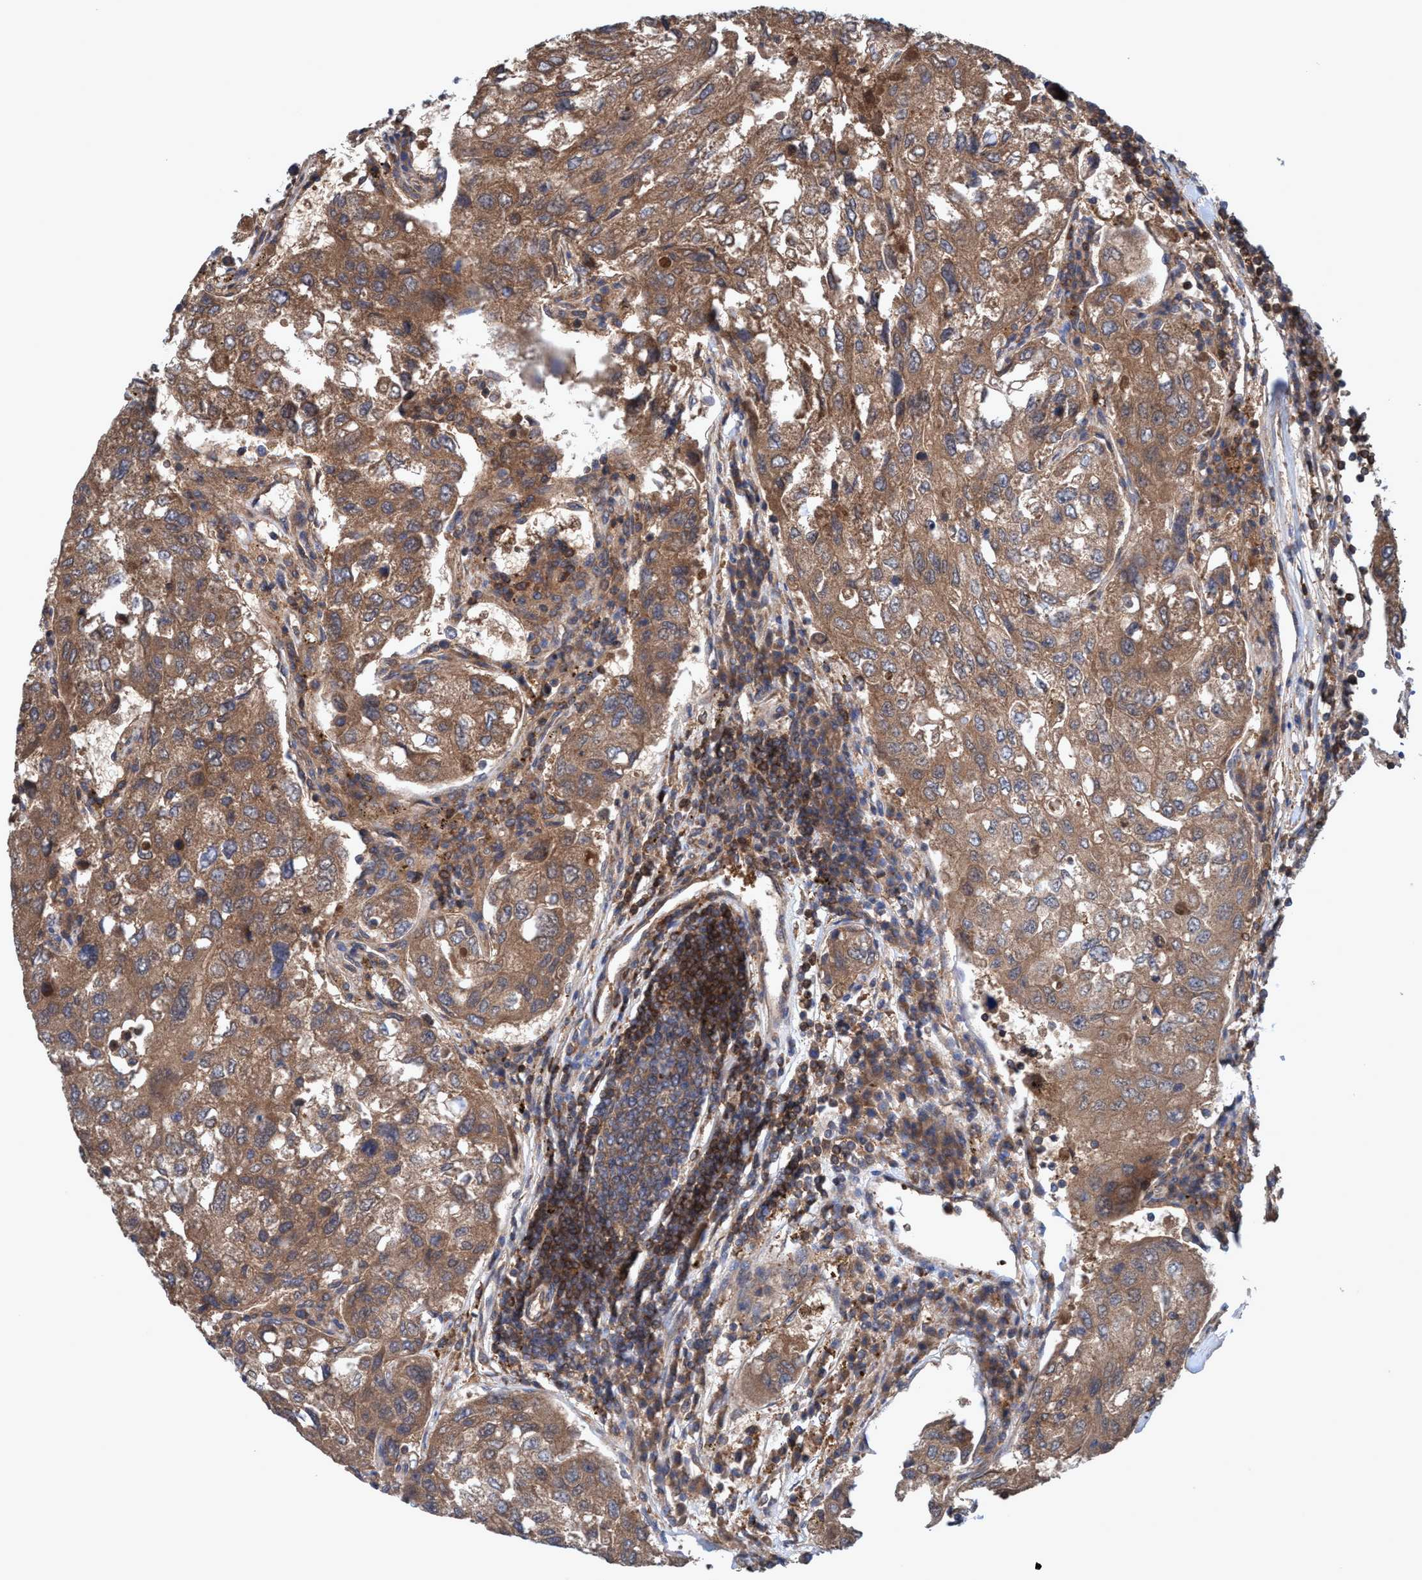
{"staining": {"intensity": "moderate", "quantity": ">75%", "location": "cytoplasmic/membranous"}, "tissue": "urothelial cancer", "cell_type": "Tumor cells", "image_type": "cancer", "snomed": [{"axis": "morphology", "description": "Urothelial carcinoma, High grade"}, {"axis": "topography", "description": "Lymph node"}, {"axis": "topography", "description": "Urinary bladder"}], "caption": "An image of high-grade urothelial carcinoma stained for a protein exhibits moderate cytoplasmic/membranous brown staining in tumor cells.", "gene": "GLOD4", "patient": {"sex": "male", "age": 51}}